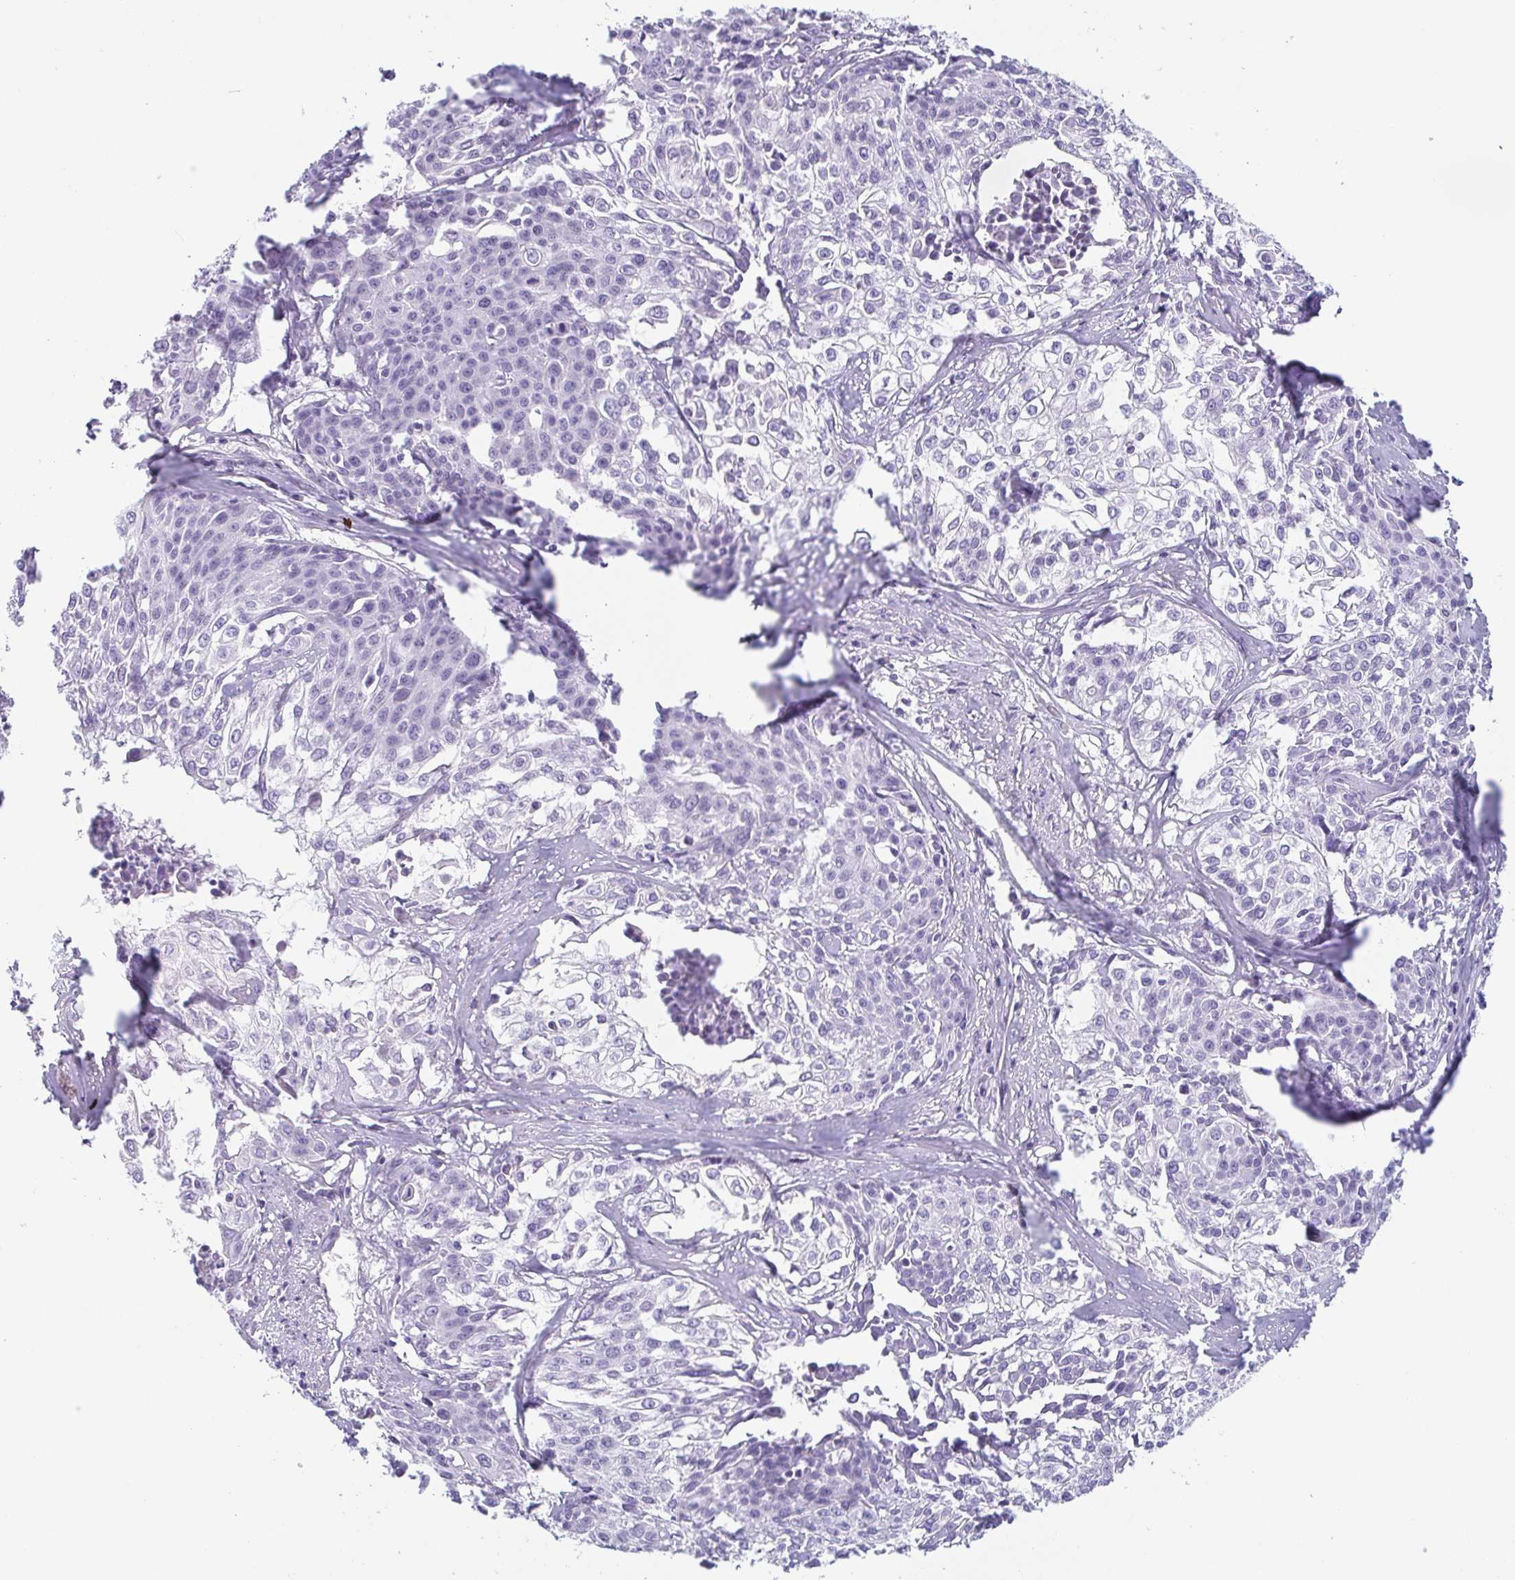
{"staining": {"intensity": "negative", "quantity": "none", "location": "none"}, "tissue": "cervical cancer", "cell_type": "Tumor cells", "image_type": "cancer", "snomed": [{"axis": "morphology", "description": "Squamous cell carcinoma, NOS"}, {"axis": "topography", "description": "Cervix"}], "caption": "This is an immunohistochemistry micrograph of human squamous cell carcinoma (cervical). There is no staining in tumor cells.", "gene": "PRR27", "patient": {"sex": "female", "age": 39}}